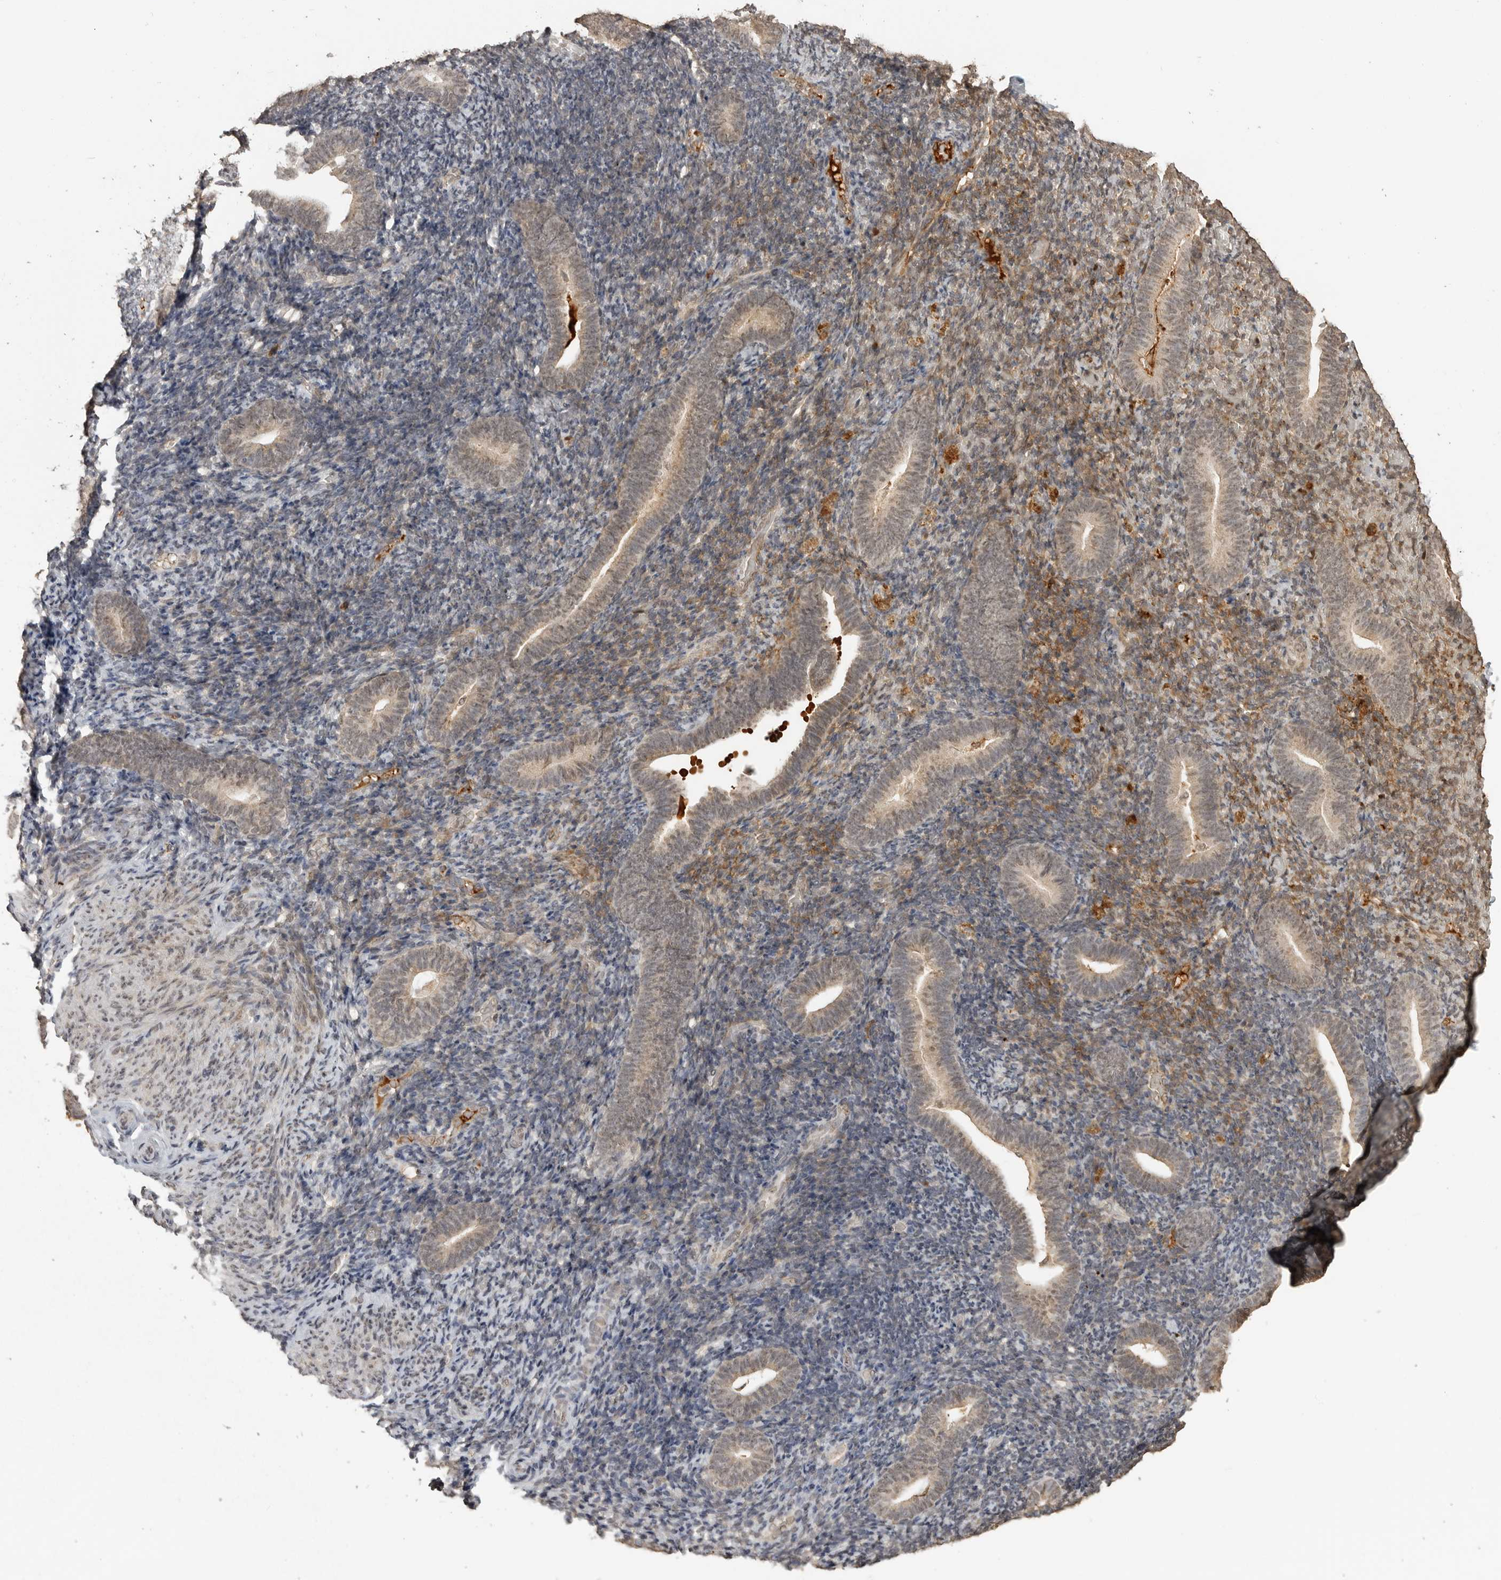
{"staining": {"intensity": "weak", "quantity": "<25%", "location": "cytoplasmic/membranous"}, "tissue": "endometrium", "cell_type": "Cells in endometrial stroma", "image_type": "normal", "snomed": [{"axis": "morphology", "description": "Normal tissue, NOS"}, {"axis": "topography", "description": "Endometrium"}], "caption": "The photomicrograph displays no staining of cells in endometrial stroma in benign endometrium. Brightfield microscopy of immunohistochemistry stained with DAB (brown) and hematoxylin (blue), captured at high magnification.", "gene": "CLOCK", "patient": {"sex": "female", "age": 51}}